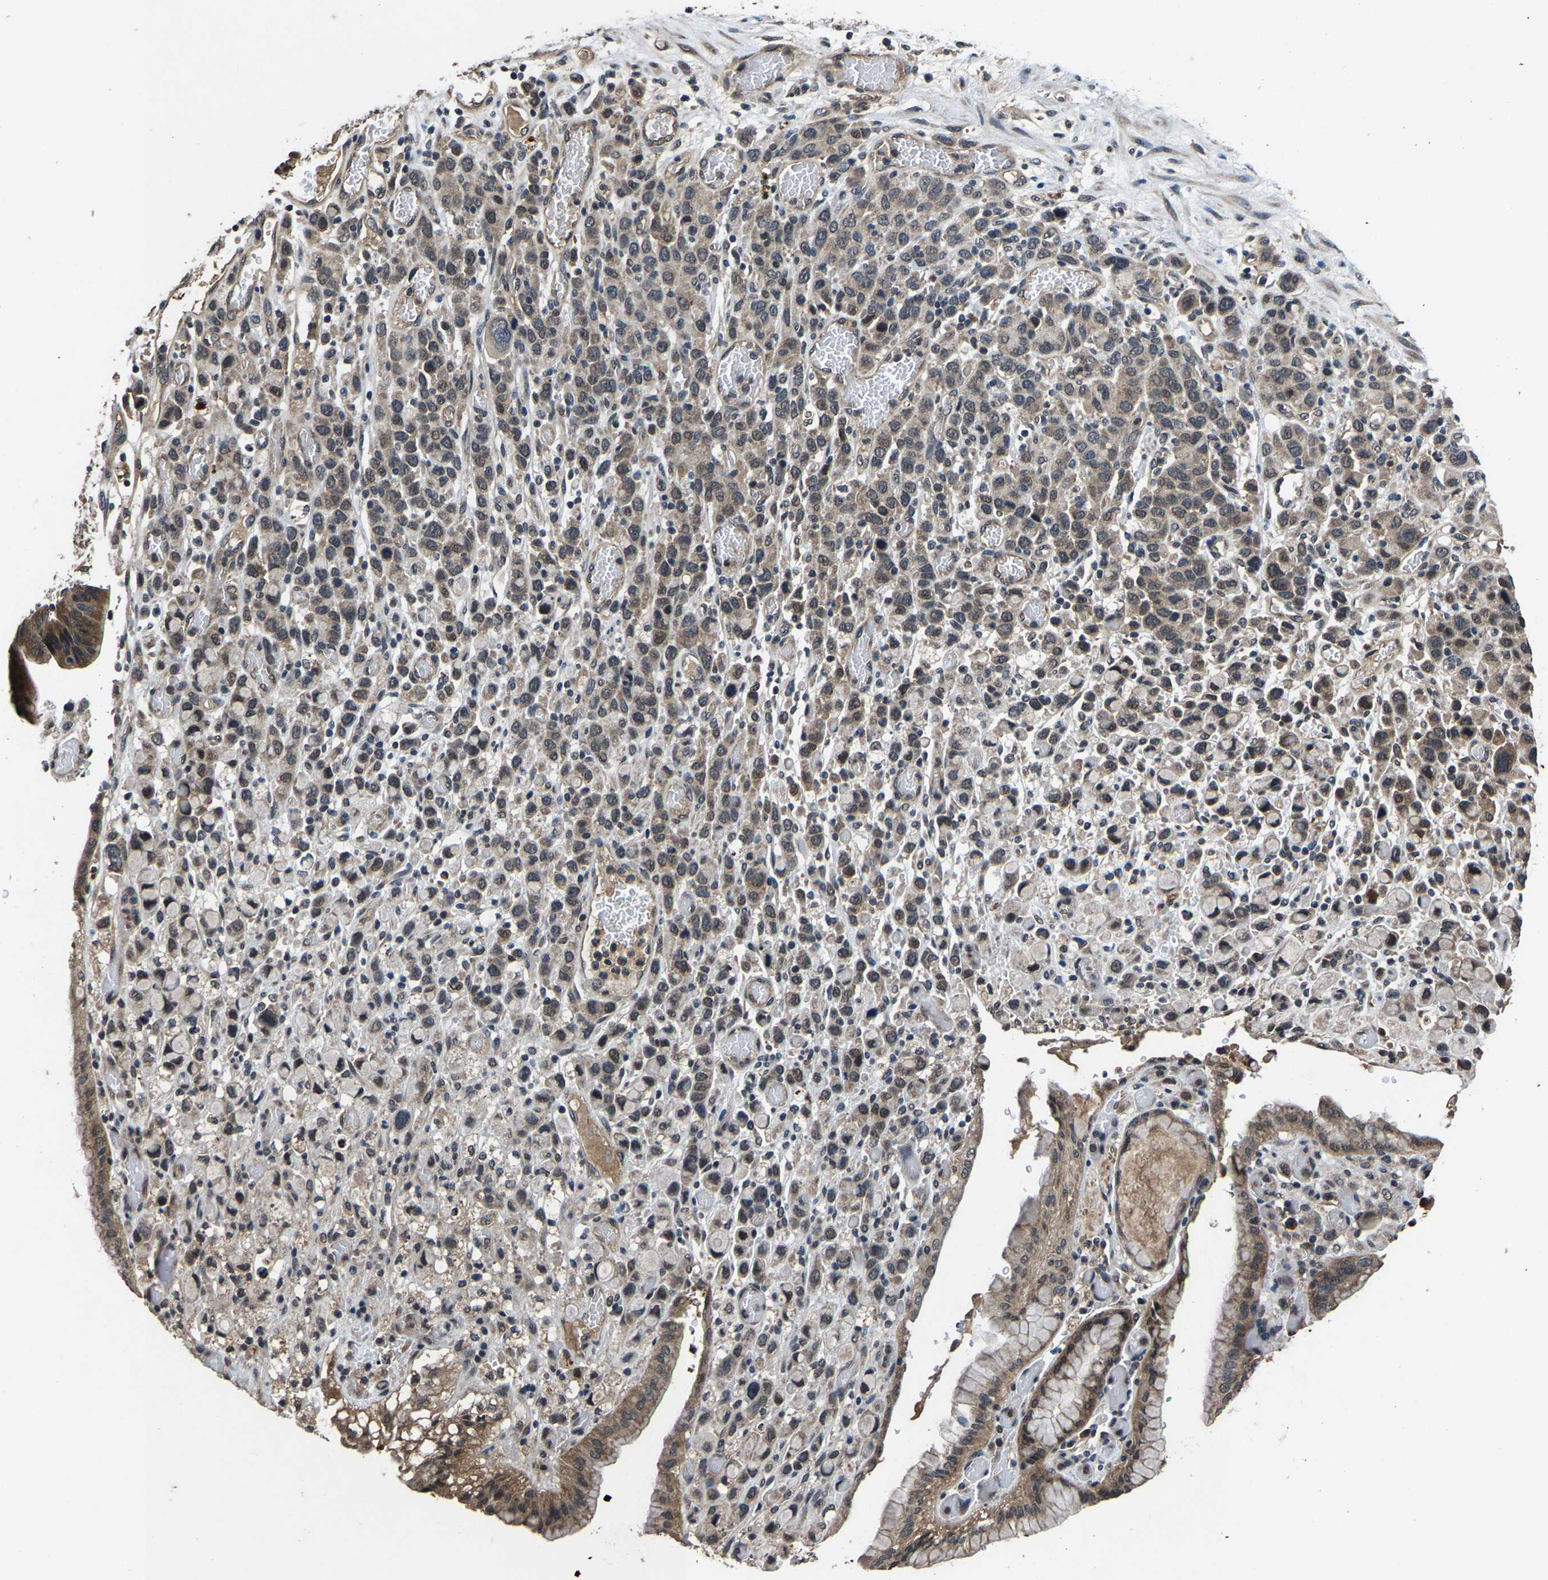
{"staining": {"intensity": "weak", "quantity": ">75%", "location": "cytoplasmic/membranous,nuclear"}, "tissue": "stomach cancer", "cell_type": "Tumor cells", "image_type": "cancer", "snomed": [{"axis": "morphology", "description": "Normal tissue, NOS"}, {"axis": "morphology", "description": "Adenocarcinoma, NOS"}, {"axis": "morphology", "description": "Adenocarcinoma, High grade"}, {"axis": "topography", "description": "Stomach, upper"}, {"axis": "topography", "description": "Stomach"}], "caption": "IHC (DAB (3,3'-diaminobenzidine)) staining of human stomach cancer (adenocarcinoma) displays weak cytoplasmic/membranous and nuclear protein positivity in about >75% of tumor cells.", "gene": "HUWE1", "patient": {"sex": "female", "age": 65}}